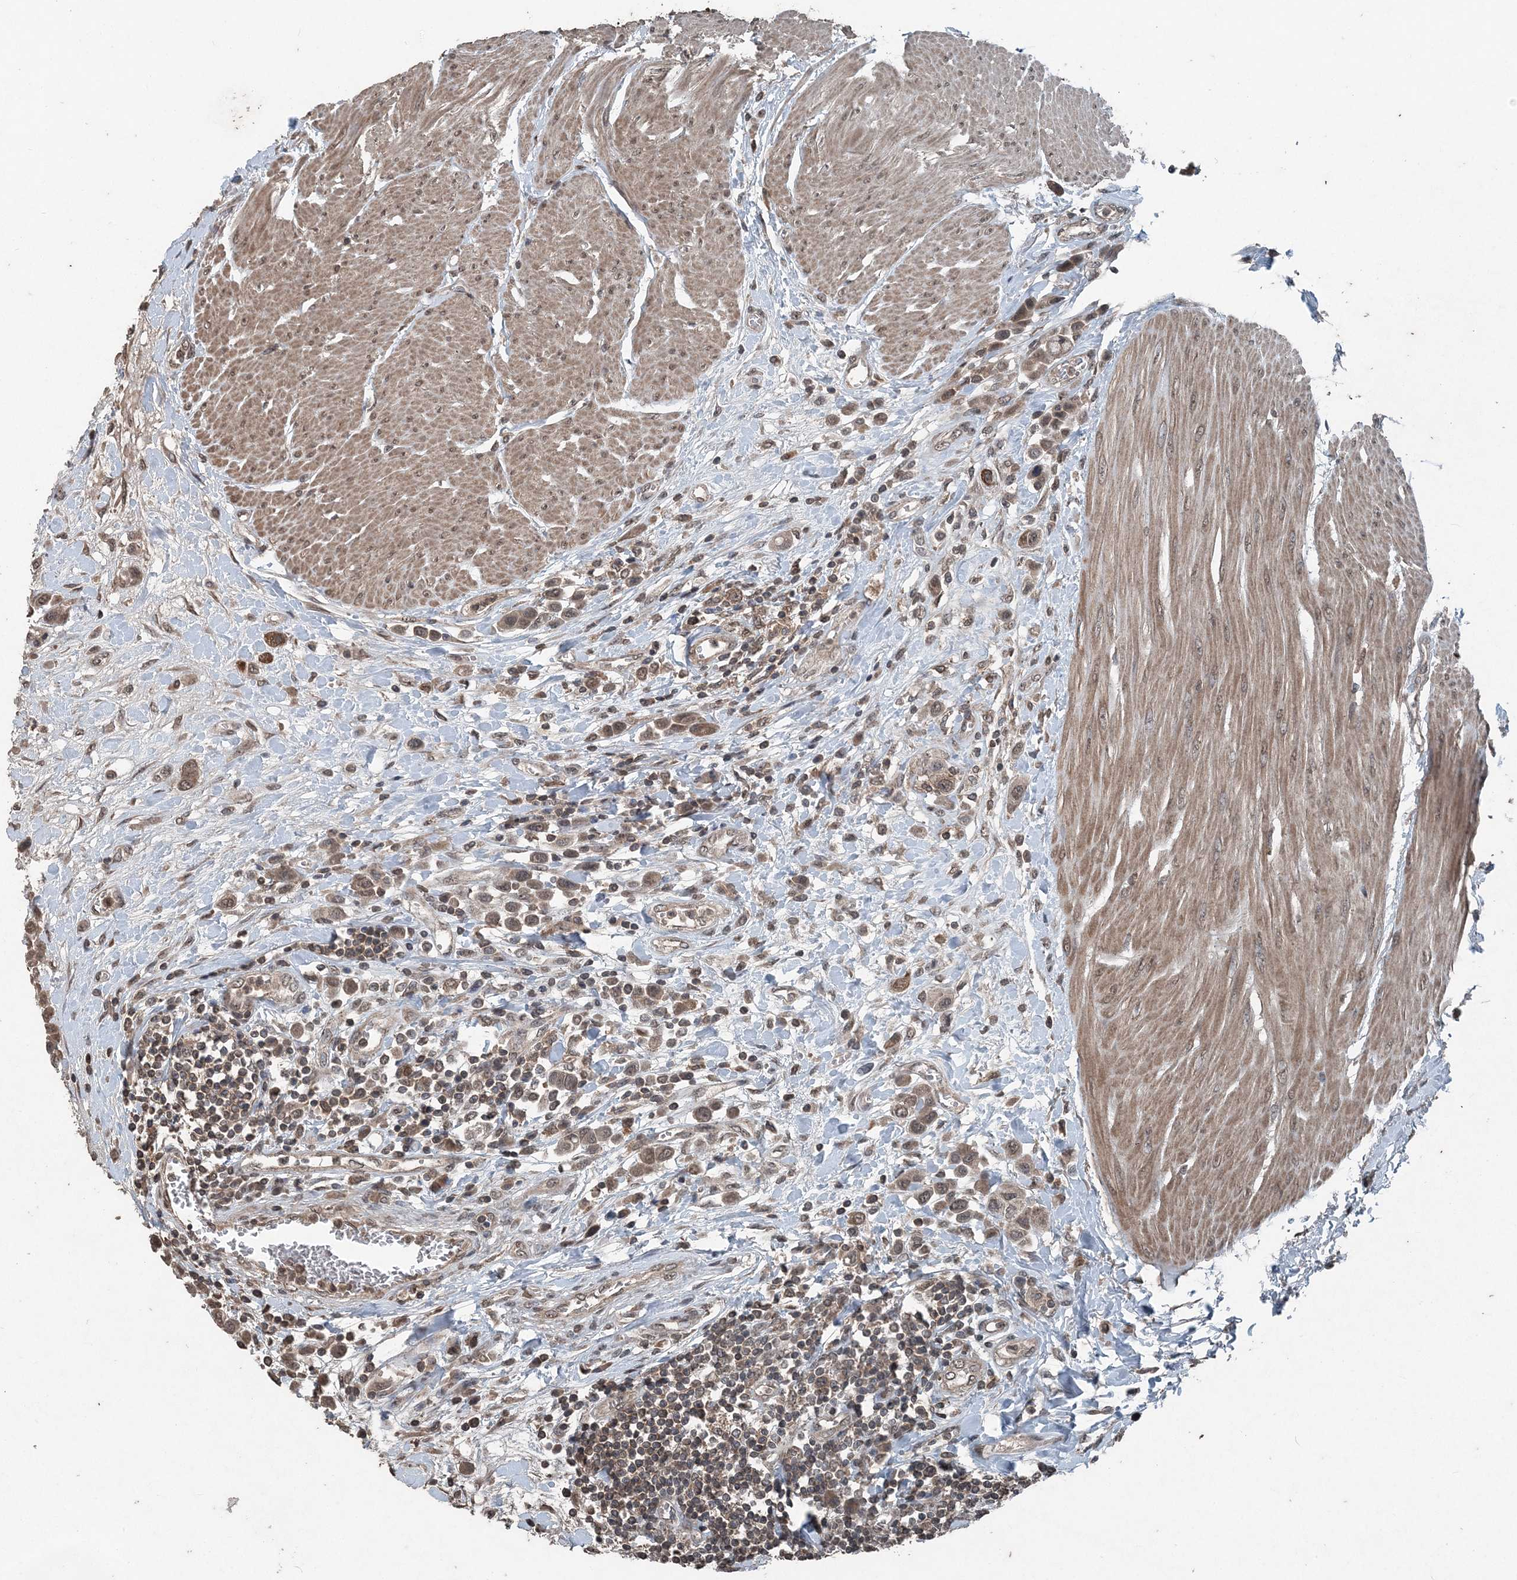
{"staining": {"intensity": "weak", "quantity": ">75%", "location": "cytoplasmic/membranous"}, "tissue": "urothelial cancer", "cell_type": "Tumor cells", "image_type": "cancer", "snomed": [{"axis": "morphology", "description": "Urothelial carcinoma, High grade"}, {"axis": "topography", "description": "Urinary bladder"}], "caption": "Immunohistochemical staining of human high-grade urothelial carcinoma displays low levels of weak cytoplasmic/membranous positivity in approximately >75% of tumor cells.", "gene": "CFL1", "patient": {"sex": "male", "age": 50}}